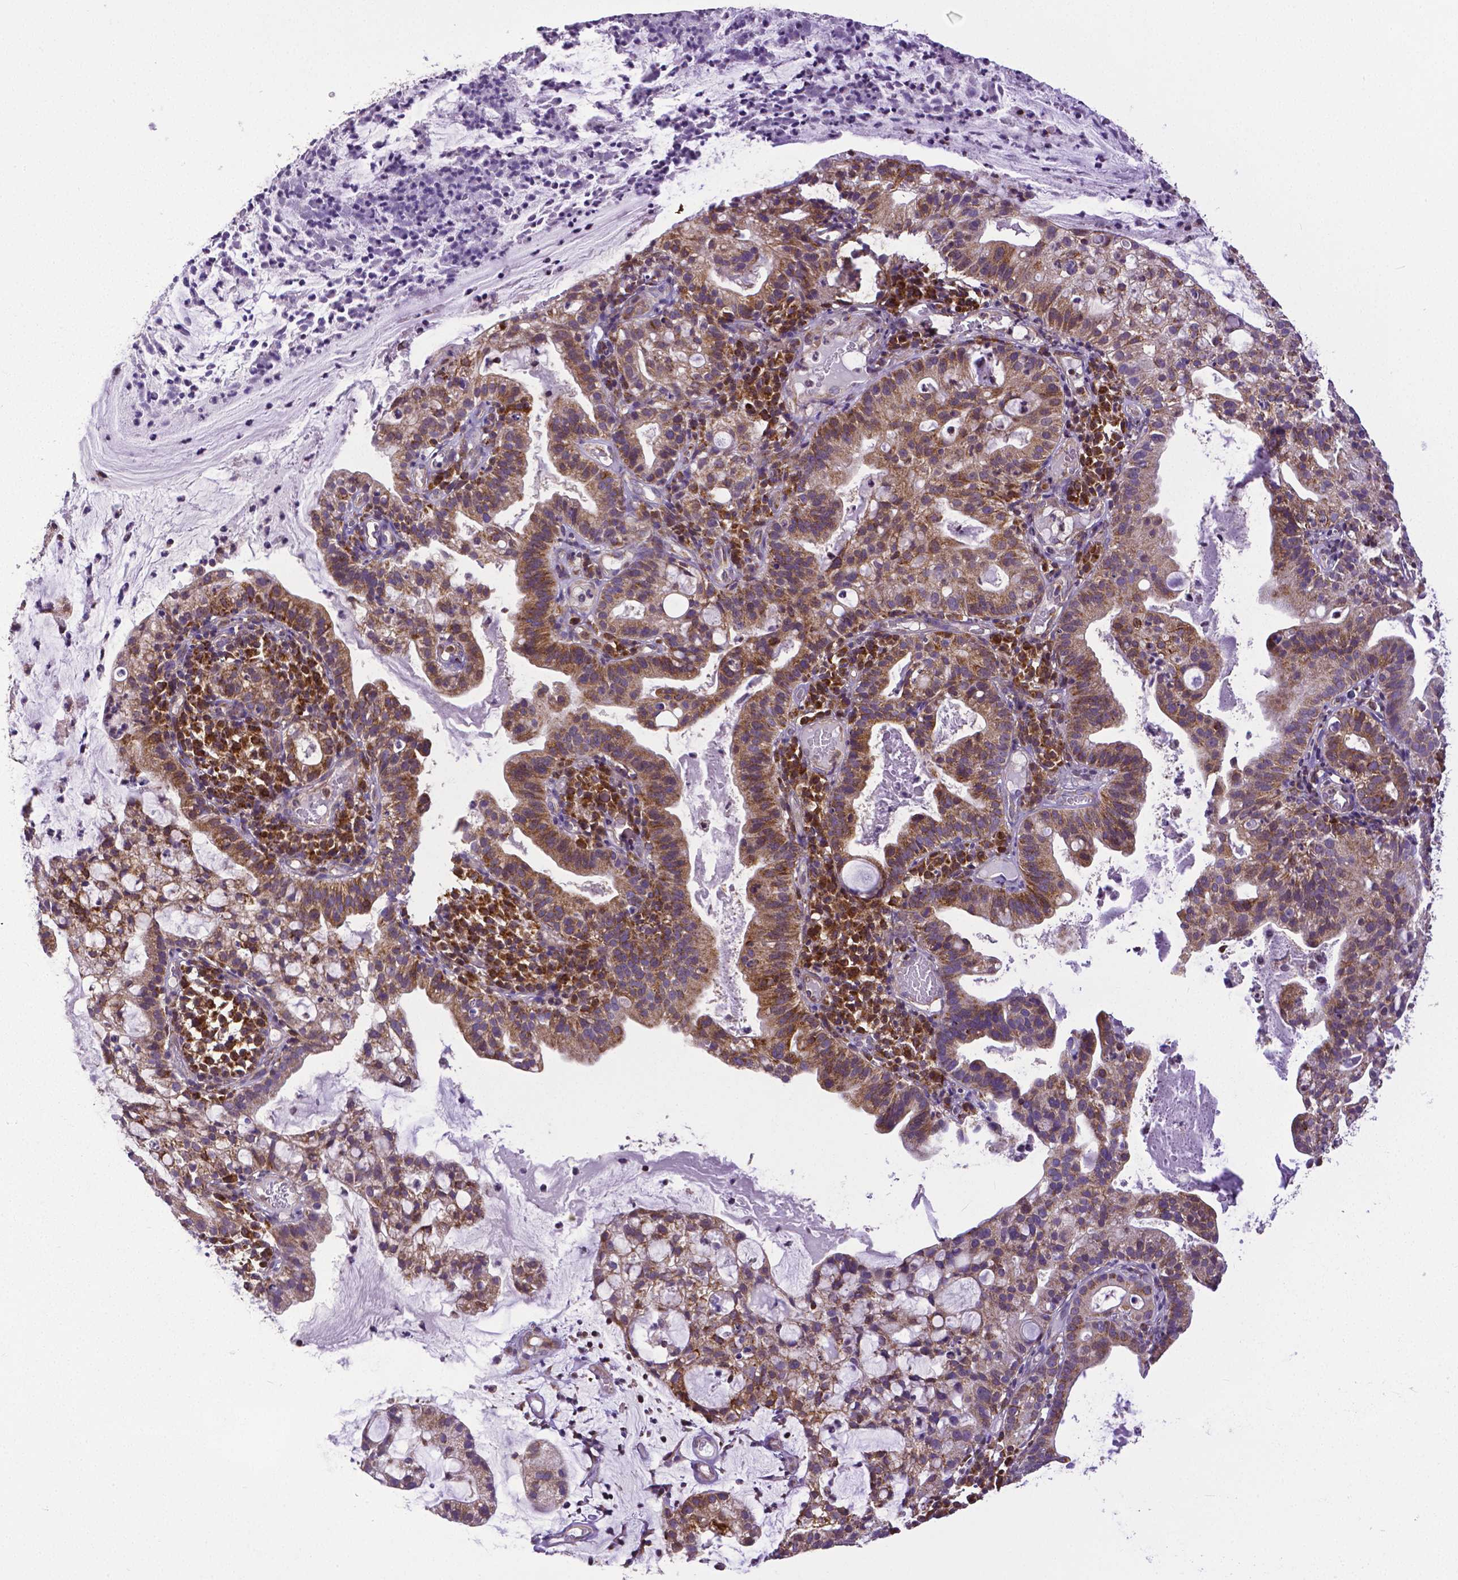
{"staining": {"intensity": "moderate", "quantity": ">75%", "location": "cytoplasmic/membranous"}, "tissue": "cervical cancer", "cell_type": "Tumor cells", "image_type": "cancer", "snomed": [{"axis": "morphology", "description": "Adenocarcinoma, NOS"}, {"axis": "topography", "description": "Cervix"}], "caption": "This is a histology image of immunohistochemistry staining of adenocarcinoma (cervical), which shows moderate positivity in the cytoplasmic/membranous of tumor cells.", "gene": "MCL1", "patient": {"sex": "female", "age": 41}}